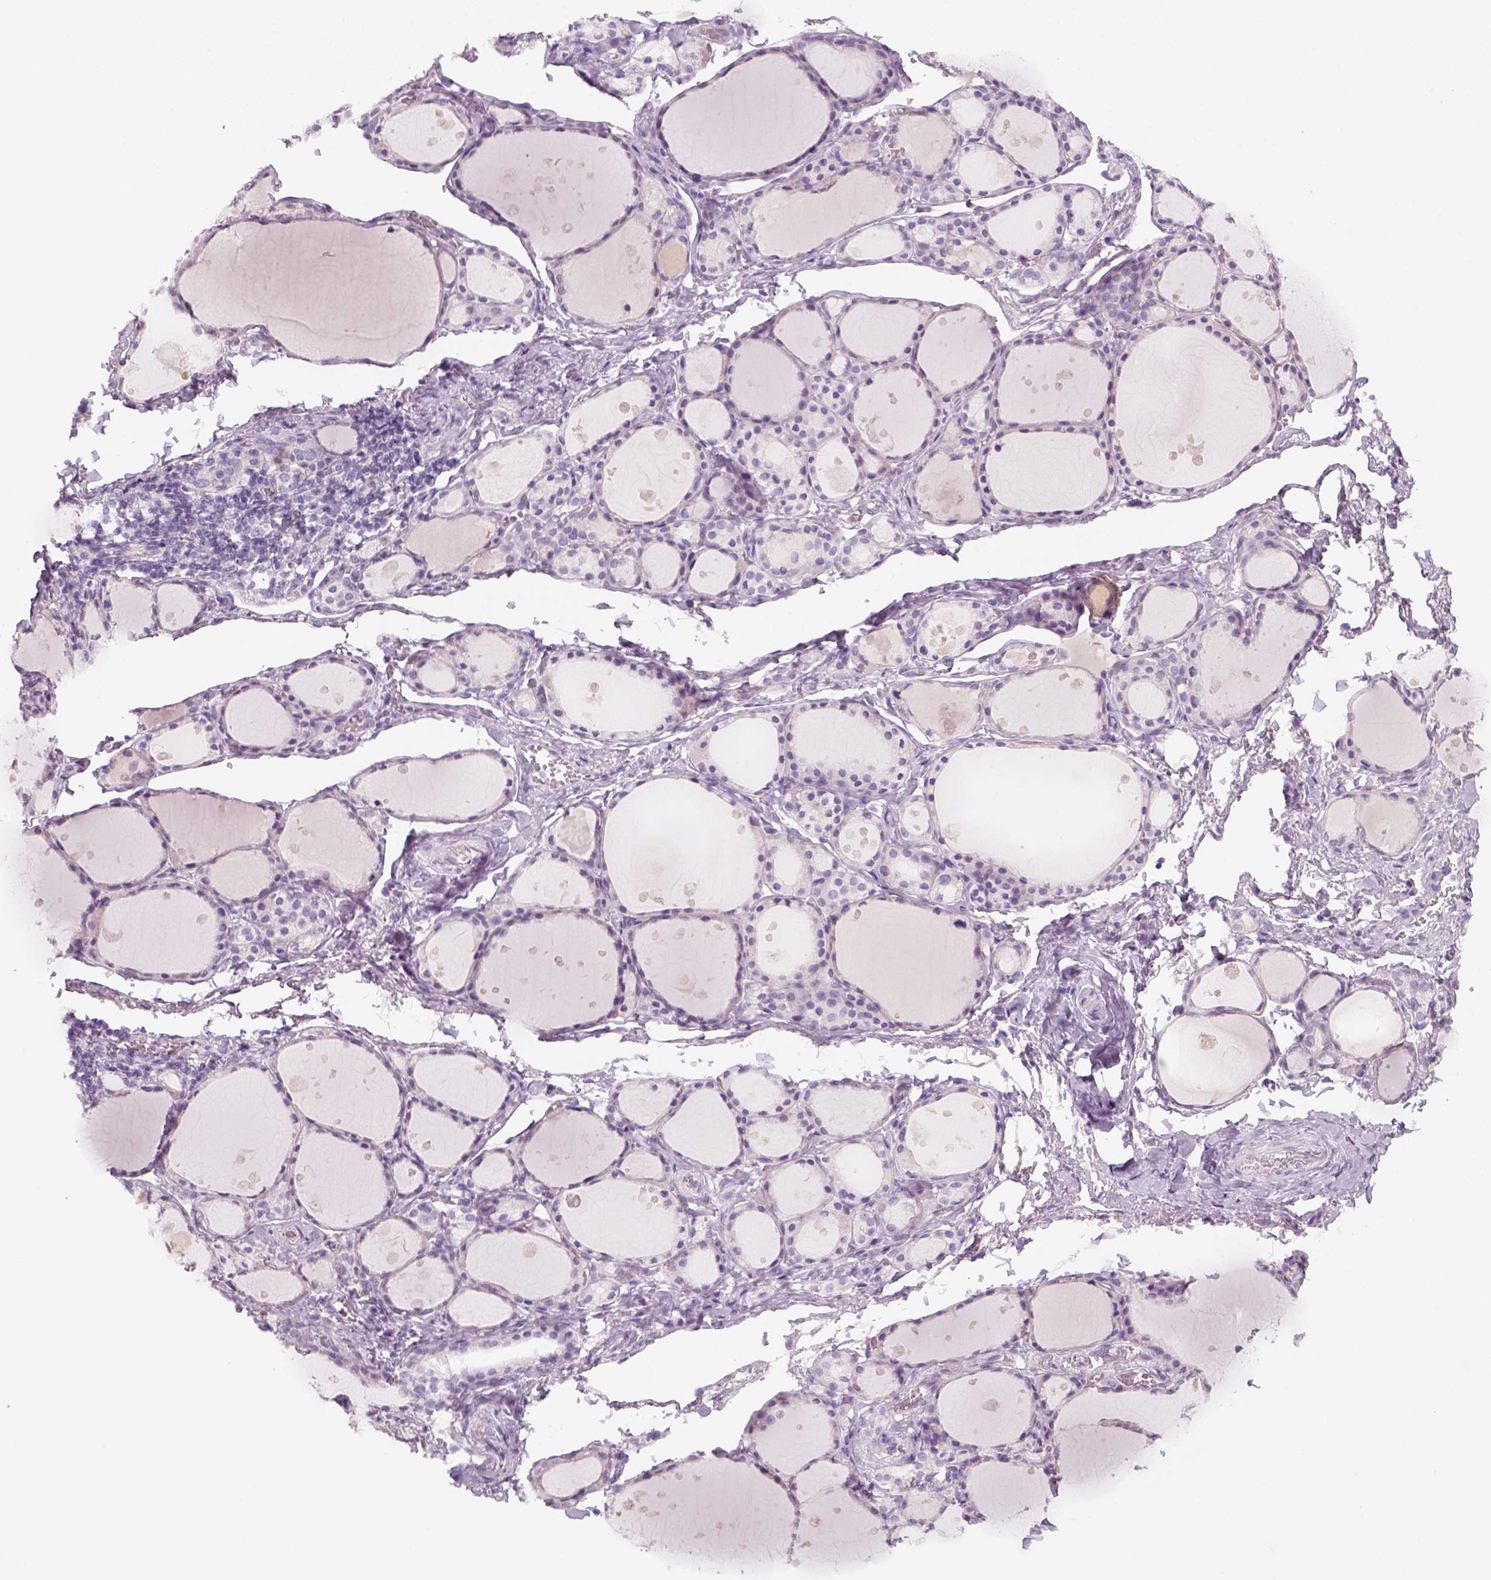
{"staining": {"intensity": "negative", "quantity": "none", "location": "none"}, "tissue": "thyroid gland", "cell_type": "Glandular cells", "image_type": "normal", "snomed": [{"axis": "morphology", "description": "Normal tissue, NOS"}, {"axis": "topography", "description": "Thyroid gland"}], "caption": "Immunohistochemistry histopathology image of unremarkable human thyroid gland stained for a protein (brown), which exhibits no positivity in glandular cells. (Brightfield microscopy of DAB (3,3'-diaminobenzidine) immunohistochemistry (IHC) at high magnification).", "gene": "KRT25", "patient": {"sex": "male", "age": 68}}